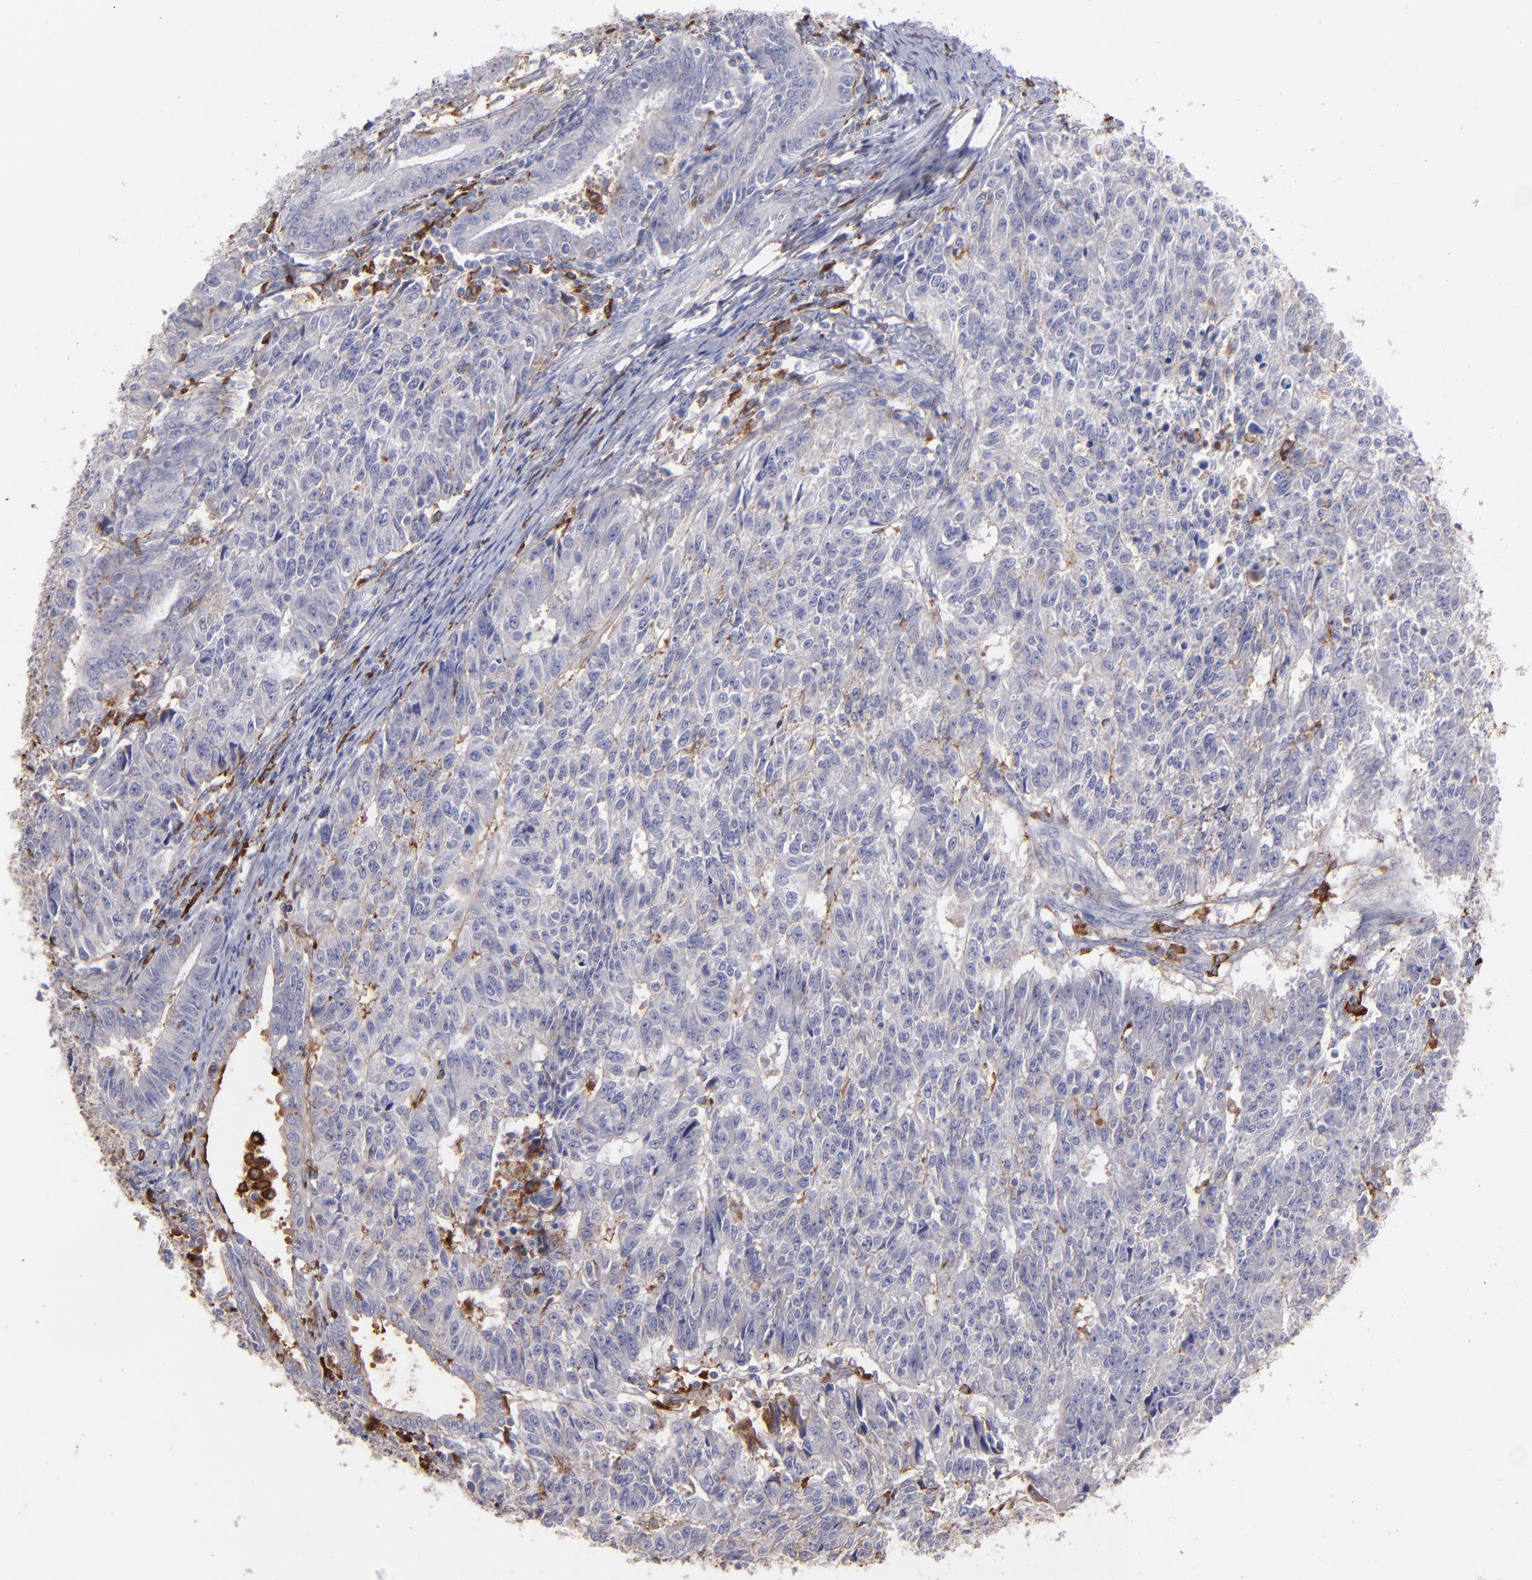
{"staining": {"intensity": "weak", "quantity": "<25%", "location": "cytoplasmic/membranous"}, "tissue": "endometrial cancer", "cell_type": "Tumor cells", "image_type": "cancer", "snomed": [{"axis": "morphology", "description": "Adenocarcinoma, NOS"}, {"axis": "topography", "description": "Endometrium"}], "caption": "Immunohistochemistry (IHC) histopathology image of neoplastic tissue: endometrial cancer (adenocarcinoma) stained with DAB (3,3'-diaminobenzidine) demonstrates no significant protein staining in tumor cells. (DAB IHC with hematoxylin counter stain).", "gene": "C1QA", "patient": {"sex": "female", "age": 42}}